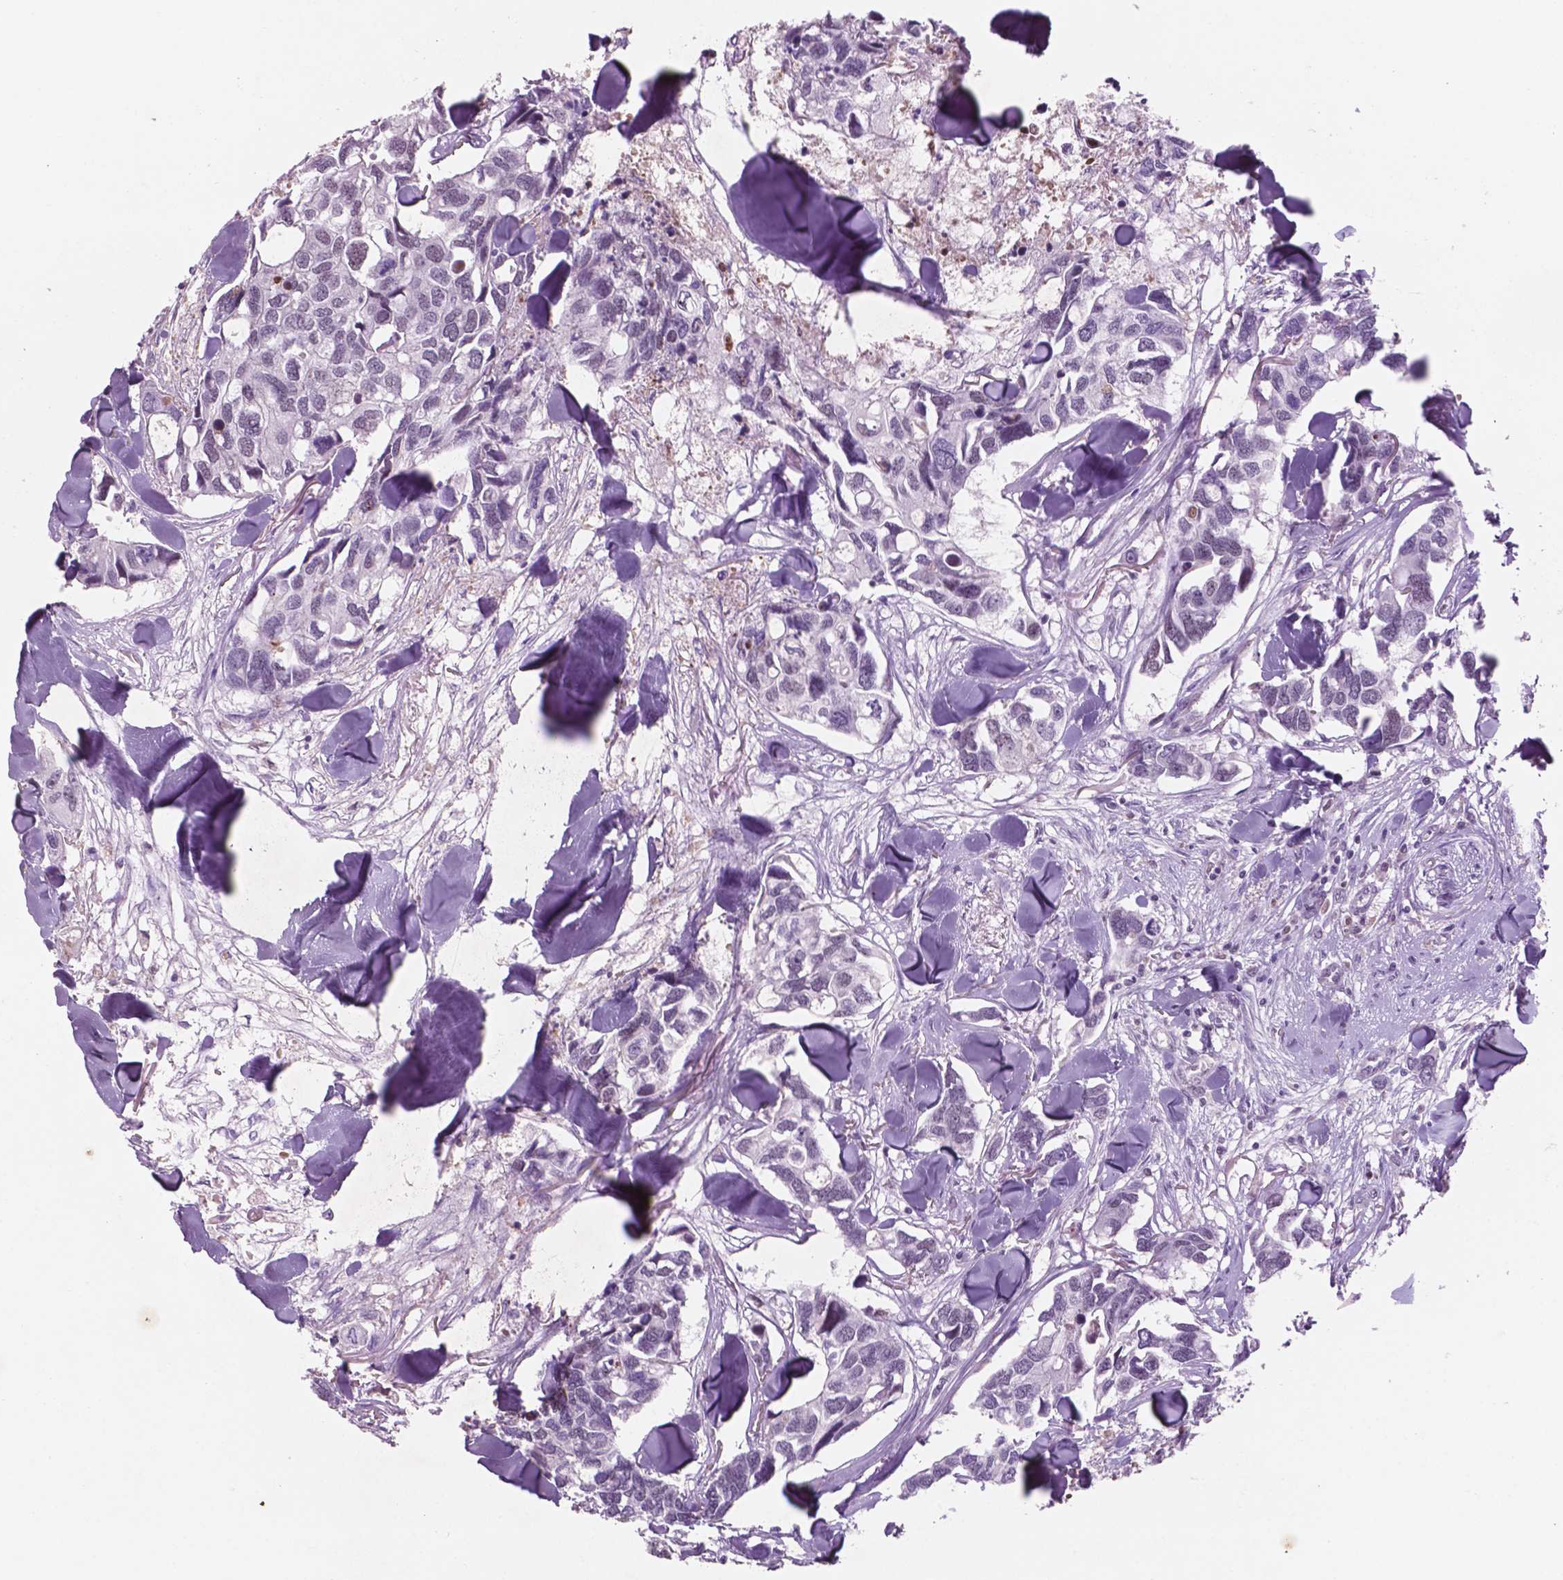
{"staining": {"intensity": "negative", "quantity": "none", "location": "none"}, "tissue": "breast cancer", "cell_type": "Tumor cells", "image_type": "cancer", "snomed": [{"axis": "morphology", "description": "Duct carcinoma"}, {"axis": "topography", "description": "Breast"}], "caption": "An immunohistochemistry photomicrograph of breast cancer is shown. There is no staining in tumor cells of breast cancer.", "gene": "CTR9", "patient": {"sex": "female", "age": 83}}